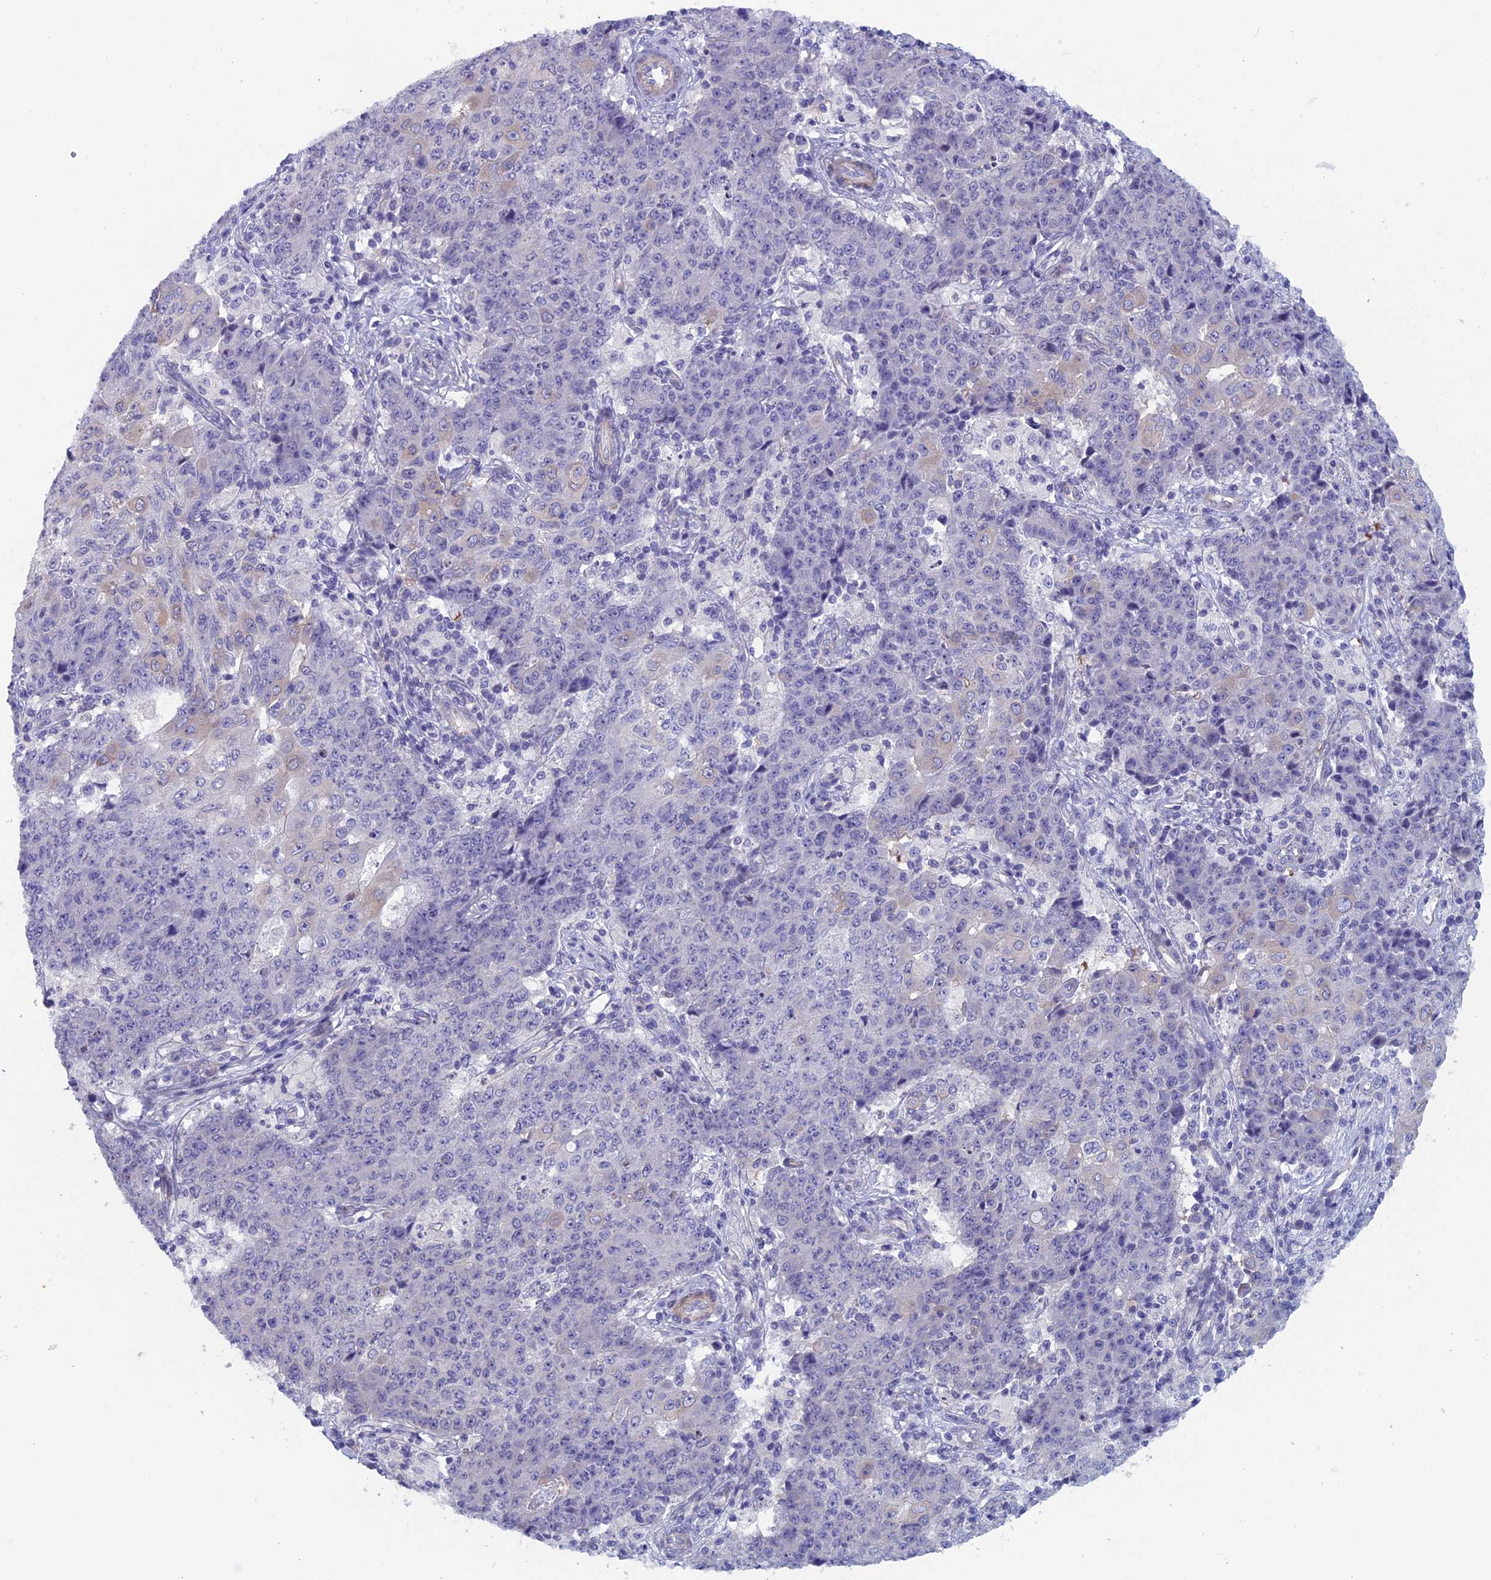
{"staining": {"intensity": "negative", "quantity": "none", "location": "none"}, "tissue": "ovarian cancer", "cell_type": "Tumor cells", "image_type": "cancer", "snomed": [{"axis": "morphology", "description": "Carcinoma, endometroid"}, {"axis": "topography", "description": "Ovary"}], "caption": "Tumor cells are negative for protein expression in human ovarian cancer. The staining was performed using DAB to visualize the protein expression in brown, while the nuclei were stained in blue with hematoxylin (Magnification: 20x).", "gene": "CNOT6L", "patient": {"sex": "female", "age": 42}}